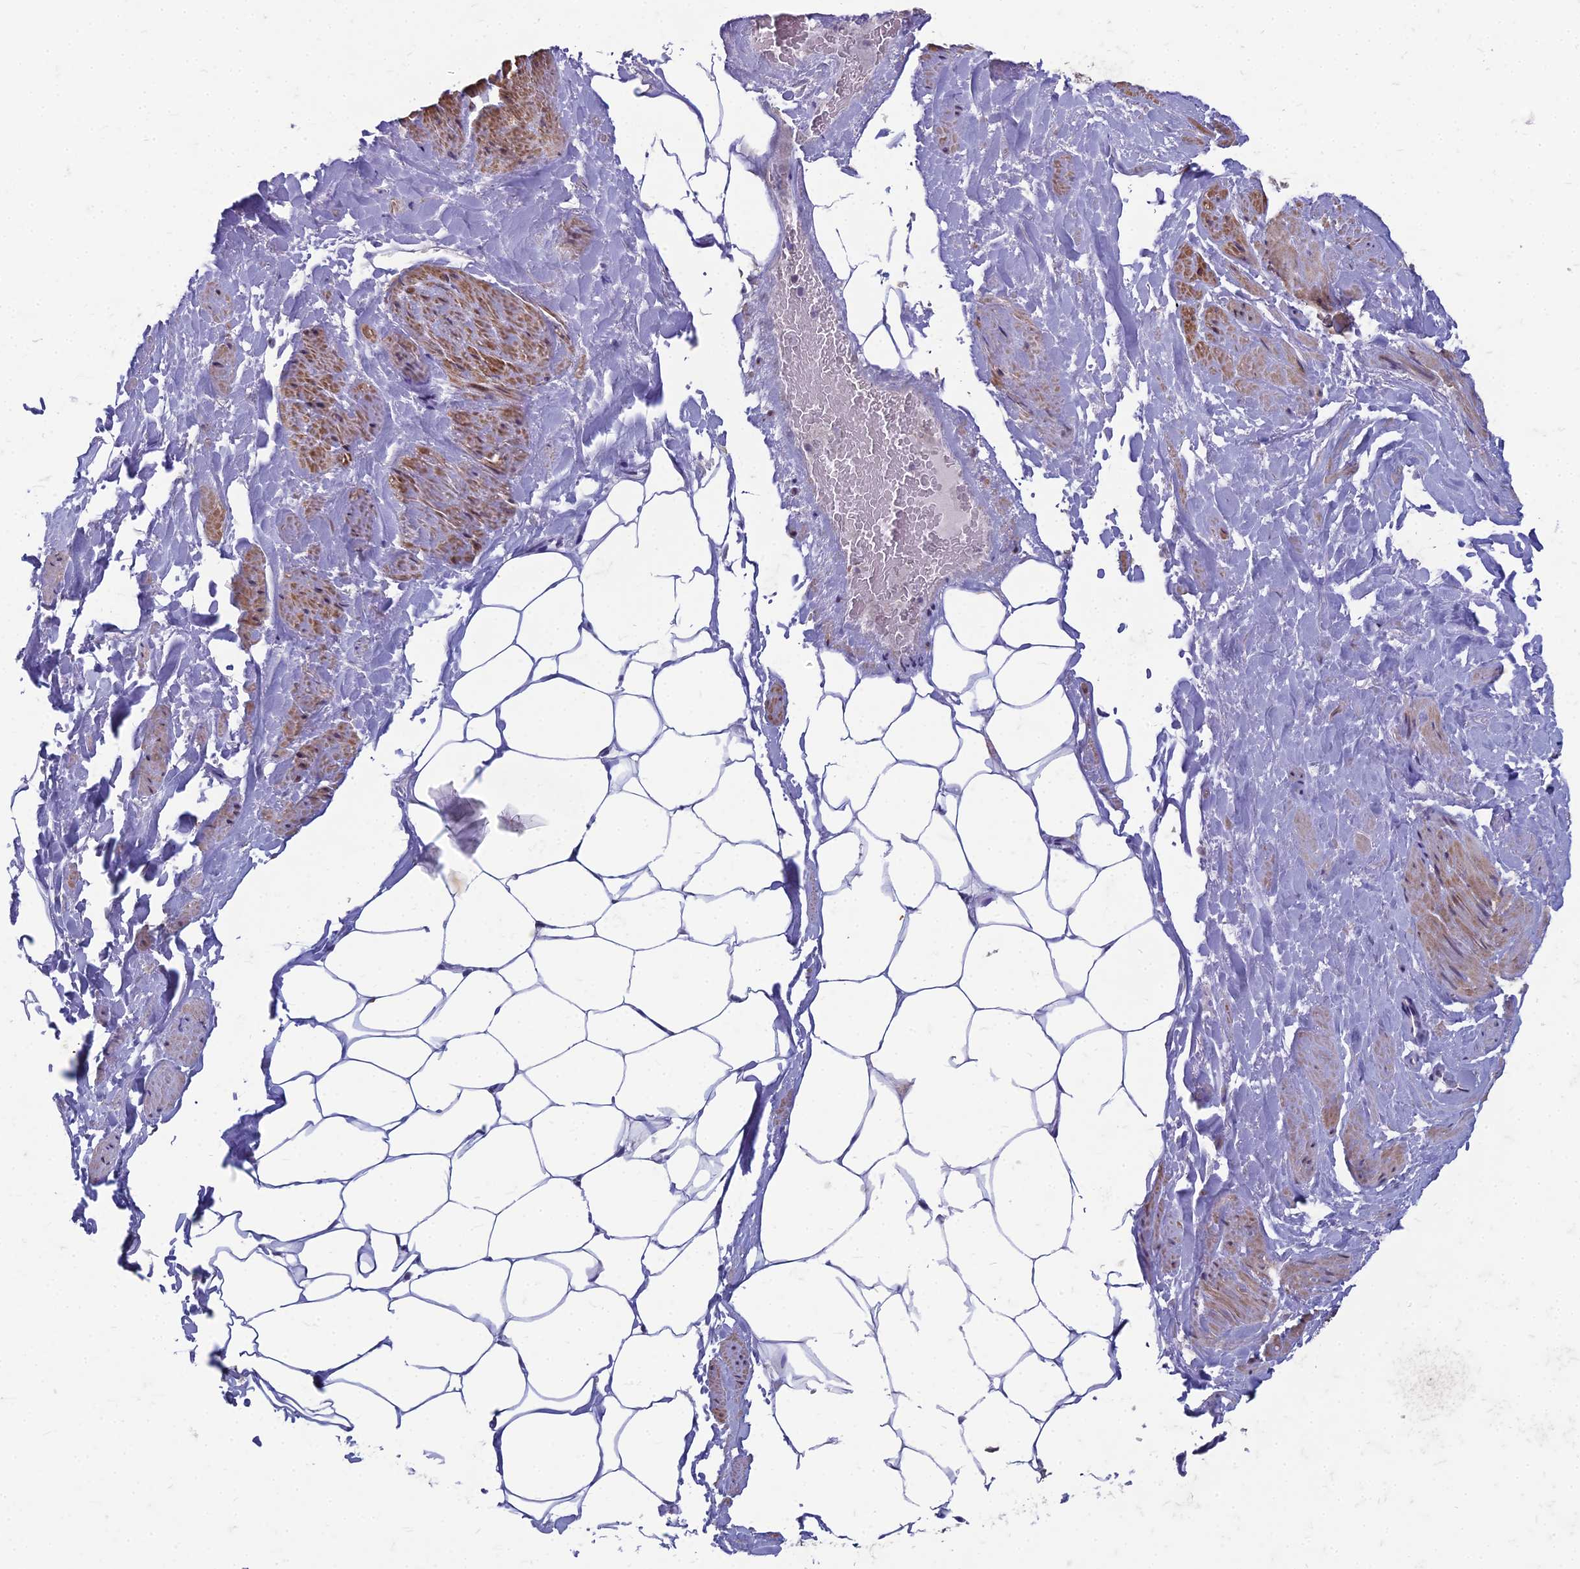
{"staining": {"intensity": "negative", "quantity": "none", "location": "none"}, "tissue": "adipose tissue", "cell_type": "Adipocytes", "image_type": "normal", "snomed": [{"axis": "morphology", "description": "Normal tissue, NOS"}, {"axis": "morphology", "description": "Adenocarcinoma, Low grade"}, {"axis": "topography", "description": "Prostate"}, {"axis": "topography", "description": "Peripheral nerve tissue"}], "caption": "Protein analysis of unremarkable adipose tissue shows no significant positivity in adipocytes.", "gene": "KAT7", "patient": {"sex": "male", "age": 63}}